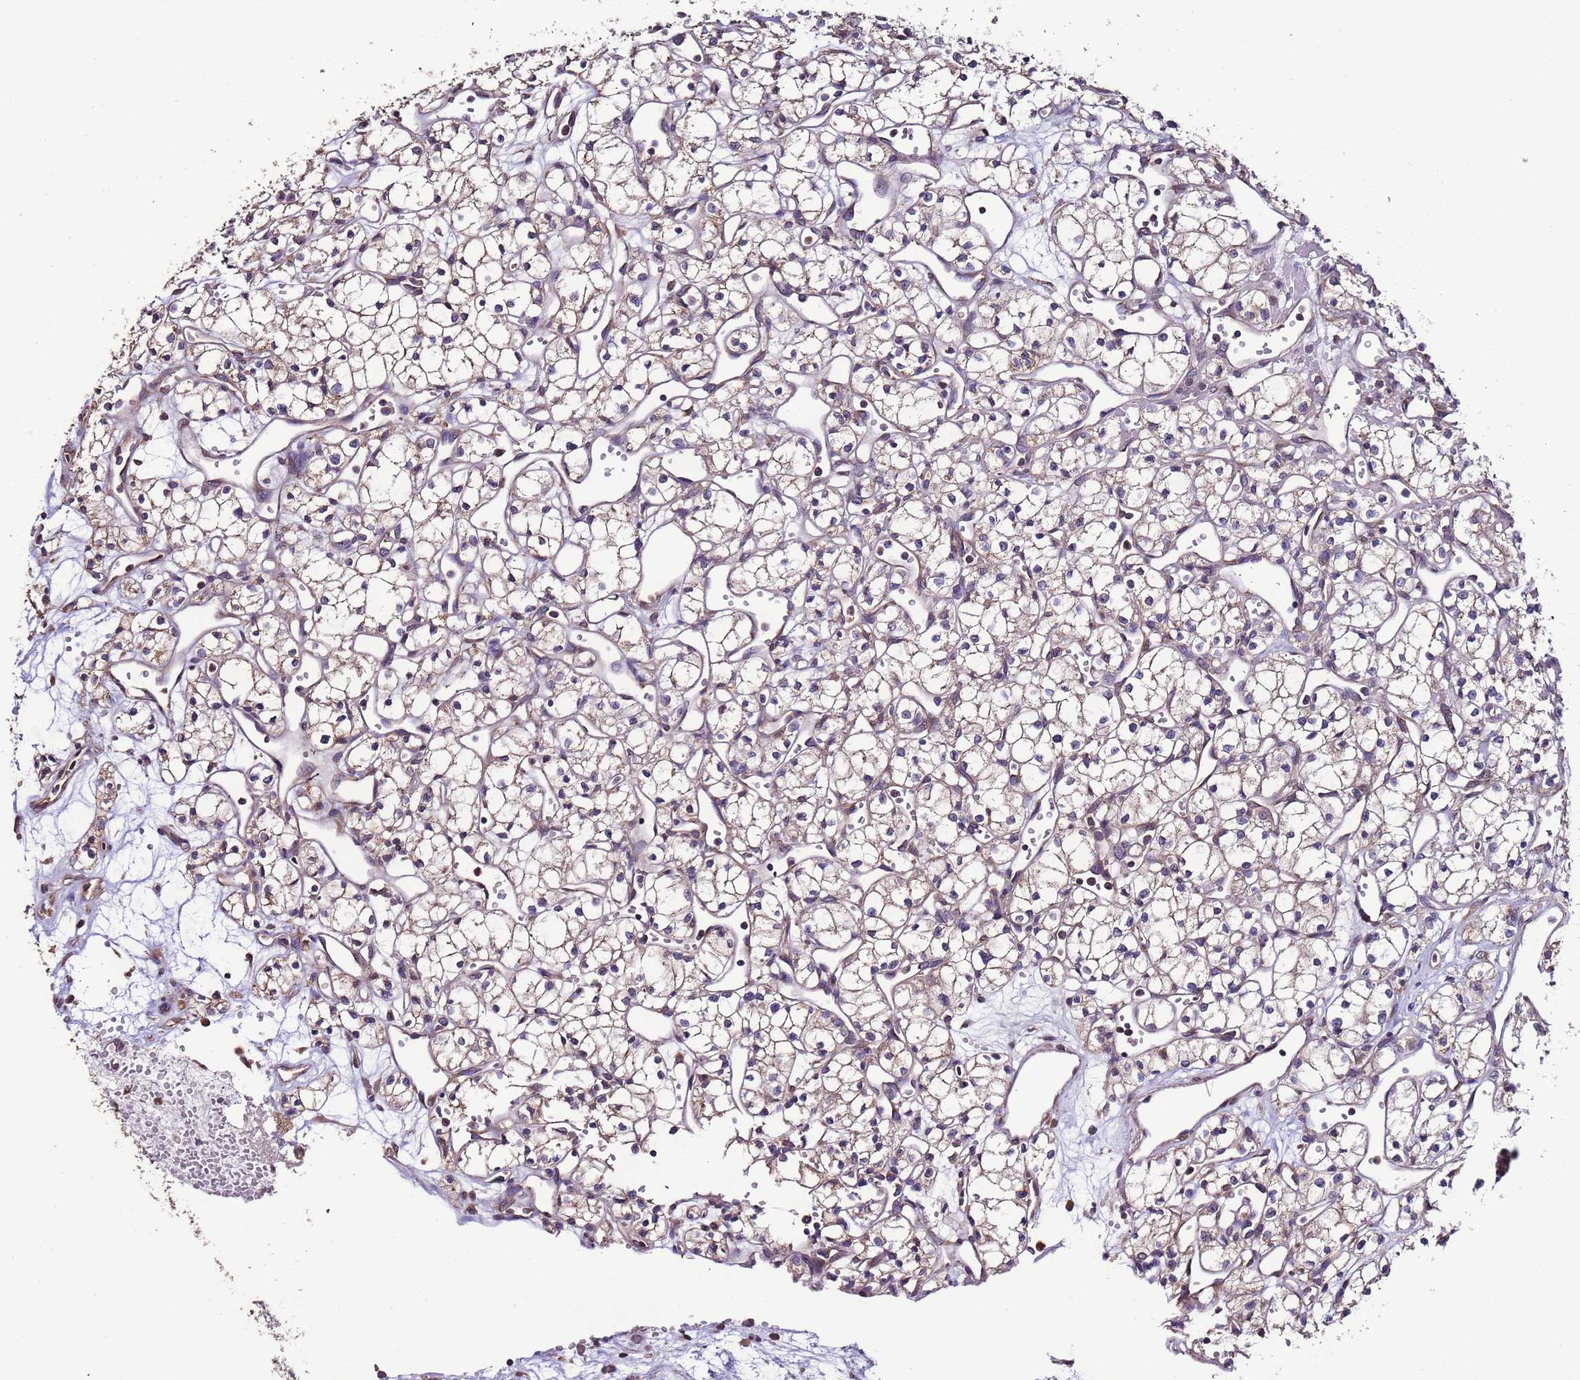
{"staining": {"intensity": "negative", "quantity": "none", "location": "none"}, "tissue": "renal cancer", "cell_type": "Tumor cells", "image_type": "cancer", "snomed": [{"axis": "morphology", "description": "Adenocarcinoma, NOS"}, {"axis": "topography", "description": "Kidney"}], "caption": "Renal adenocarcinoma stained for a protein using immunohistochemistry (IHC) reveals no positivity tumor cells.", "gene": "SLC41A3", "patient": {"sex": "male", "age": 59}}